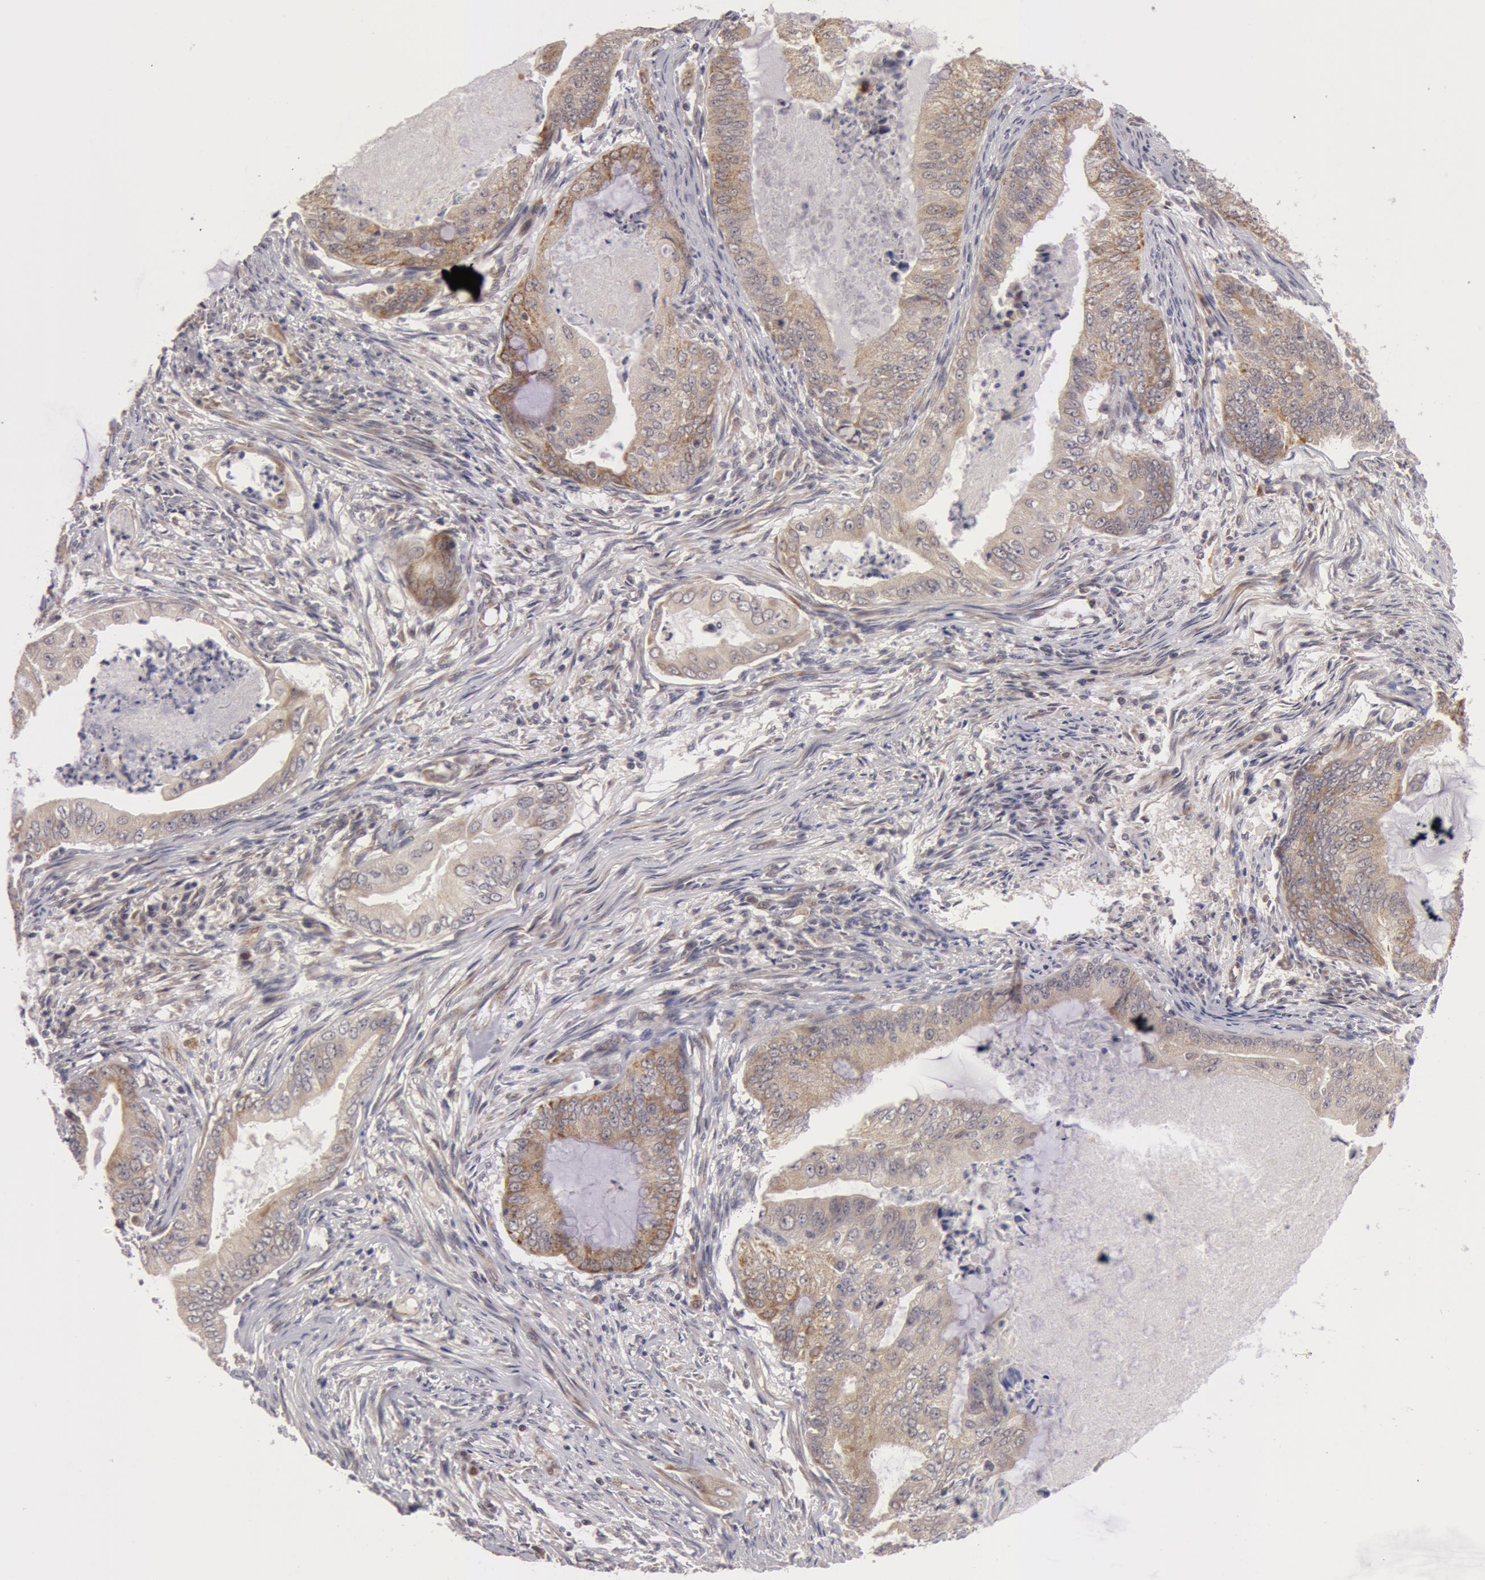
{"staining": {"intensity": "weak", "quantity": ">75%", "location": "cytoplasmic/membranous"}, "tissue": "endometrial cancer", "cell_type": "Tumor cells", "image_type": "cancer", "snomed": [{"axis": "morphology", "description": "Adenocarcinoma, NOS"}, {"axis": "topography", "description": "Endometrium"}], "caption": "A photomicrograph of endometrial cancer stained for a protein demonstrates weak cytoplasmic/membranous brown staining in tumor cells. Nuclei are stained in blue.", "gene": "SYTL4", "patient": {"sex": "female", "age": 63}}